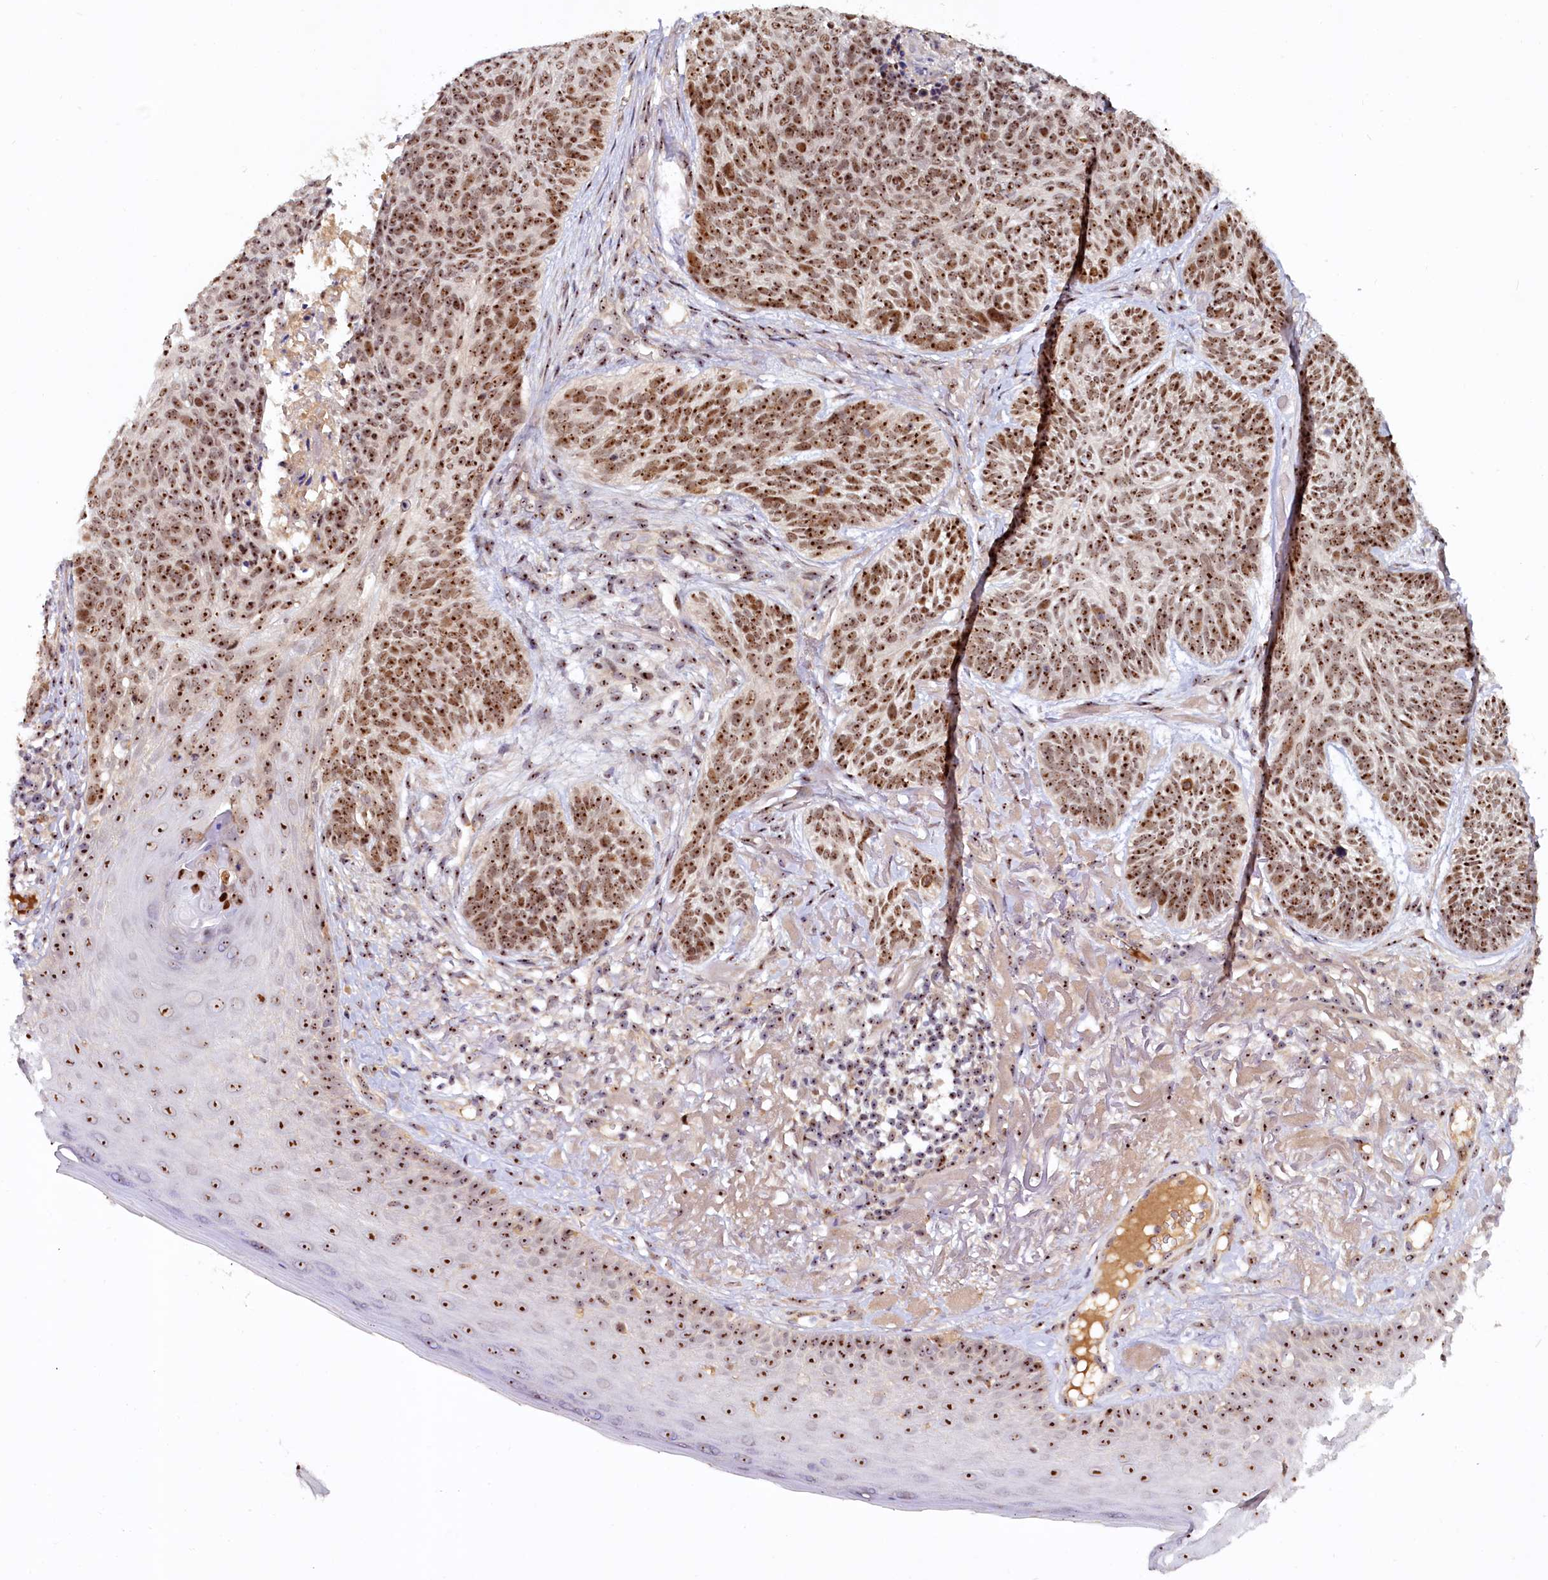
{"staining": {"intensity": "moderate", "quantity": ">75%", "location": "nuclear"}, "tissue": "skin cancer", "cell_type": "Tumor cells", "image_type": "cancer", "snomed": [{"axis": "morphology", "description": "Normal tissue, NOS"}, {"axis": "morphology", "description": "Basal cell carcinoma"}, {"axis": "topography", "description": "Skin"}], "caption": "This histopathology image reveals skin cancer (basal cell carcinoma) stained with immunohistochemistry to label a protein in brown. The nuclear of tumor cells show moderate positivity for the protein. Nuclei are counter-stained blue.", "gene": "TCOF1", "patient": {"sex": "male", "age": 66}}